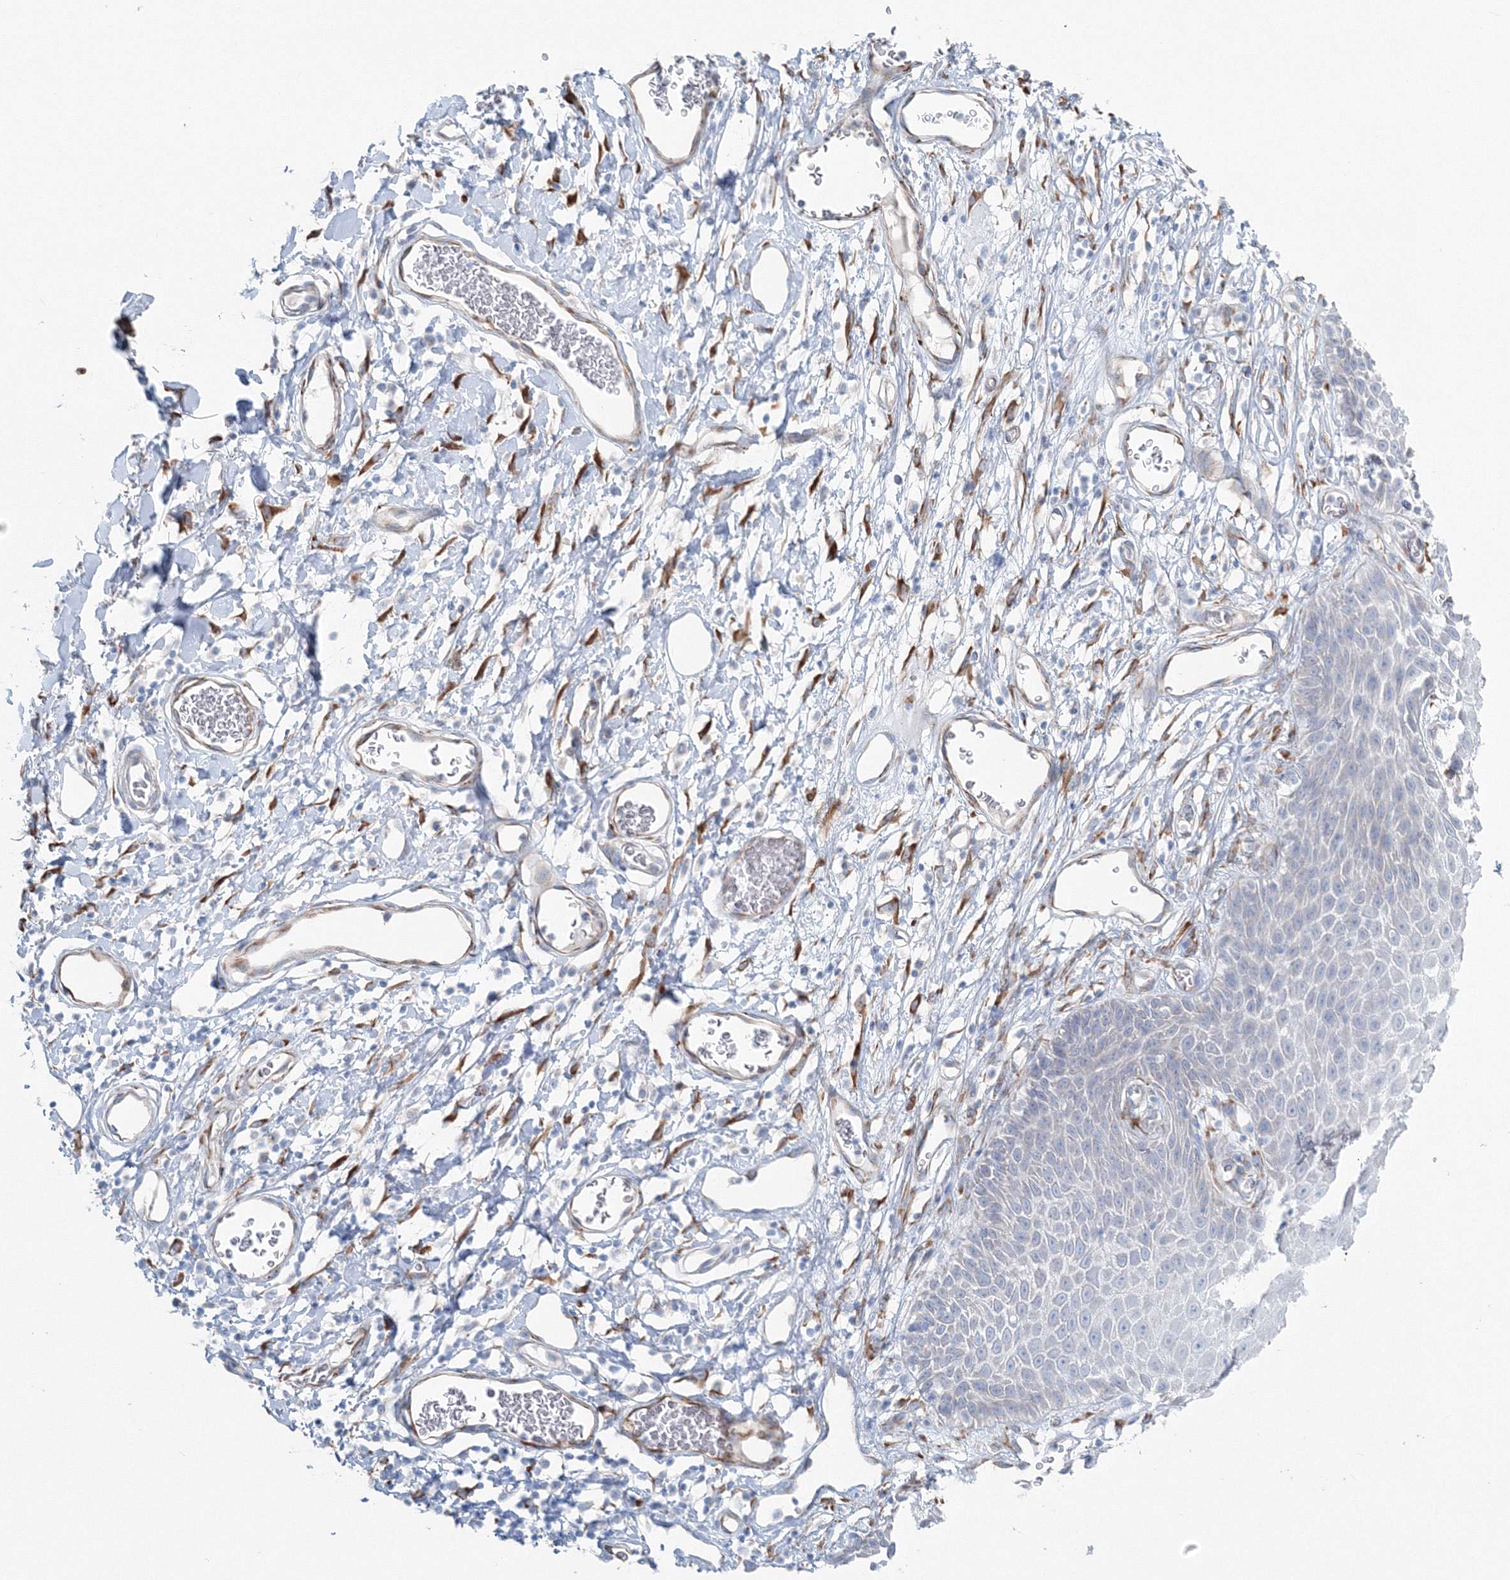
{"staining": {"intensity": "moderate", "quantity": "<25%", "location": "cytoplasmic/membranous"}, "tissue": "skin", "cell_type": "Epidermal cells", "image_type": "normal", "snomed": [{"axis": "morphology", "description": "Normal tissue, NOS"}, {"axis": "topography", "description": "Vulva"}], "caption": "DAB (3,3'-diaminobenzidine) immunohistochemical staining of normal skin displays moderate cytoplasmic/membranous protein expression in approximately <25% of epidermal cells.", "gene": "ENSG00000285283", "patient": {"sex": "female", "age": 68}}